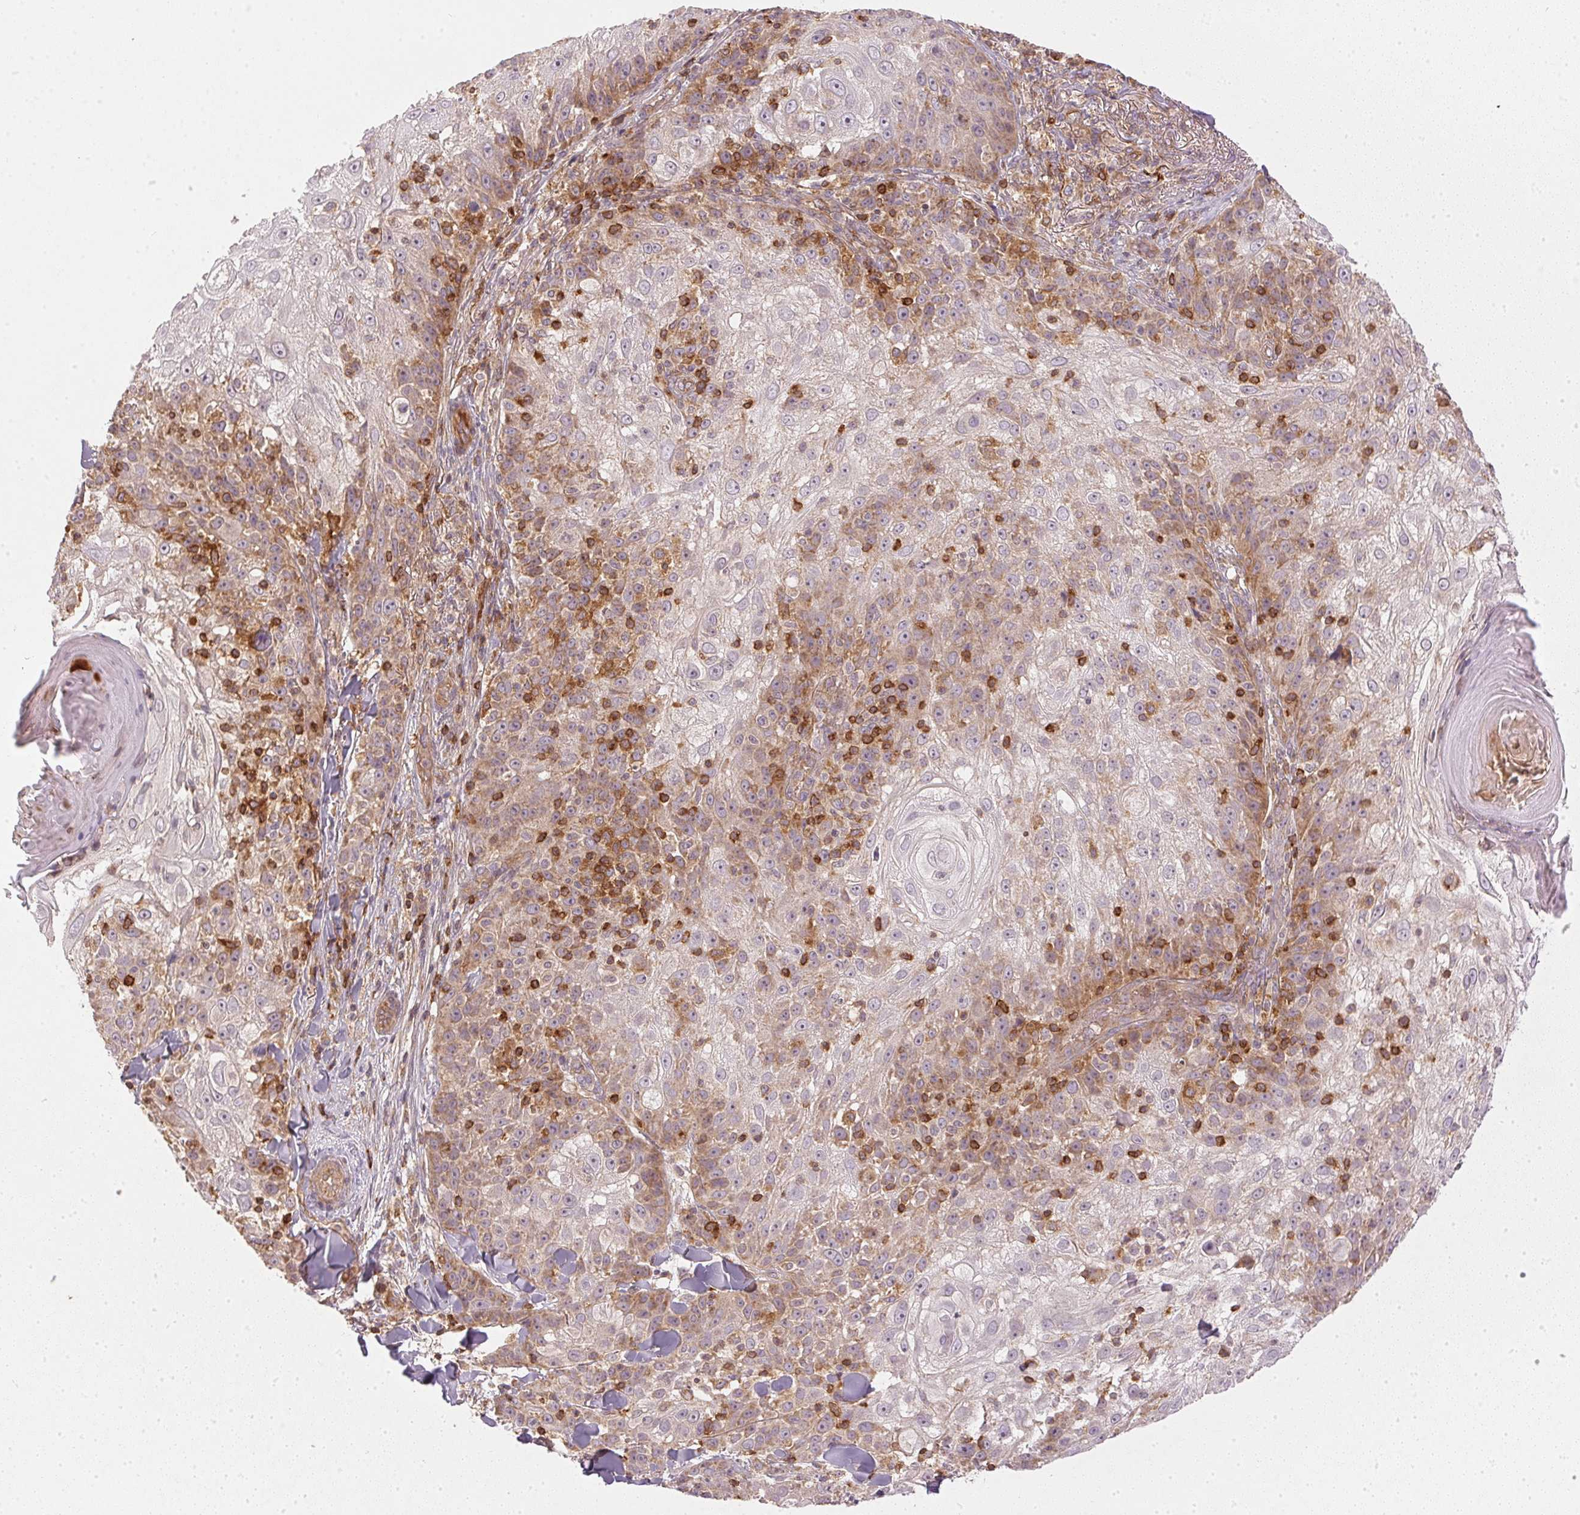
{"staining": {"intensity": "weak", "quantity": "25%-75%", "location": "cytoplasmic/membranous"}, "tissue": "skin cancer", "cell_type": "Tumor cells", "image_type": "cancer", "snomed": [{"axis": "morphology", "description": "Normal tissue, NOS"}, {"axis": "morphology", "description": "Squamous cell carcinoma, NOS"}, {"axis": "topography", "description": "Skin"}], "caption": "An immunohistochemistry histopathology image of neoplastic tissue is shown. Protein staining in brown labels weak cytoplasmic/membranous positivity in skin squamous cell carcinoma within tumor cells.", "gene": "NADK2", "patient": {"sex": "female", "age": 83}}